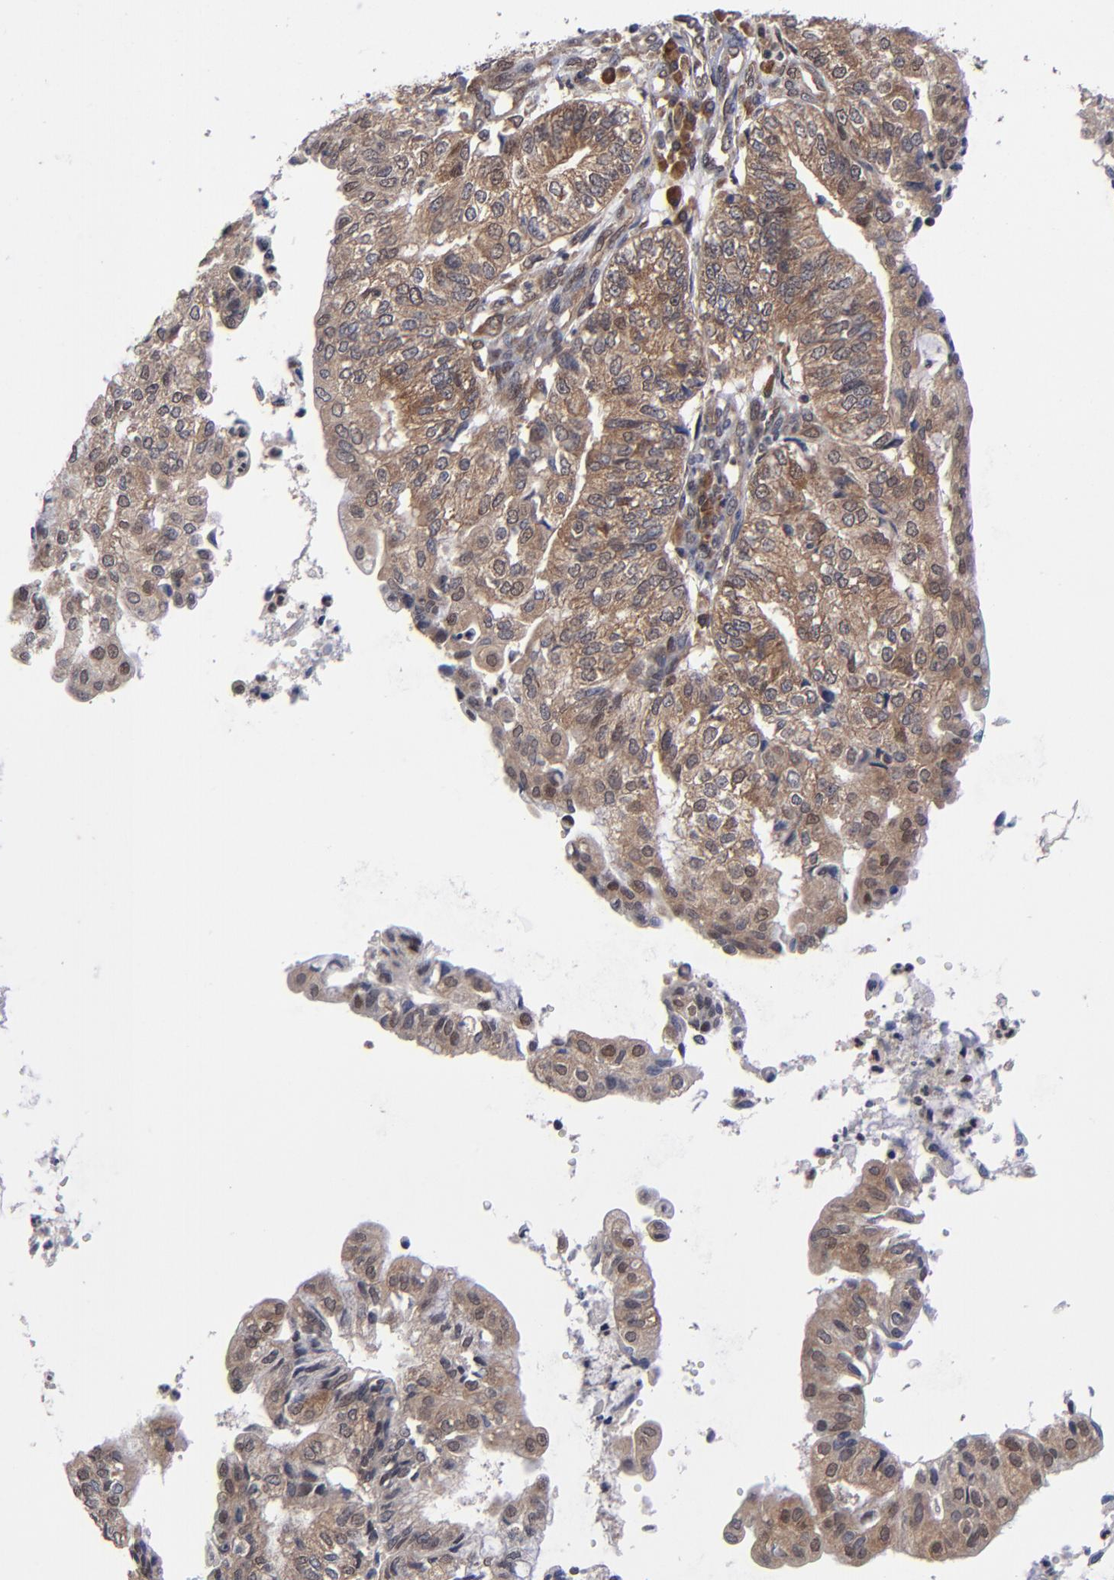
{"staining": {"intensity": "moderate", "quantity": ">75%", "location": "cytoplasmic/membranous"}, "tissue": "endometrial cancer", "cell_type": "Tumor cells", "image_type": "cancer", "snomed": [{"axis": "morphology", "description": "Adenocarcinoma, NOS"}, {"axis": "topography", "description": "Endometrium"}], "caption": "About >75% of tumor cells in human endometrial cancer (adenocarcinoma) demonstrate moderate cytoplasmic/membranous protein expression as visualized by brown immunohistochemical staining.", "gene": "ALG13", "patient": {"sex": "female", "age": 59}}